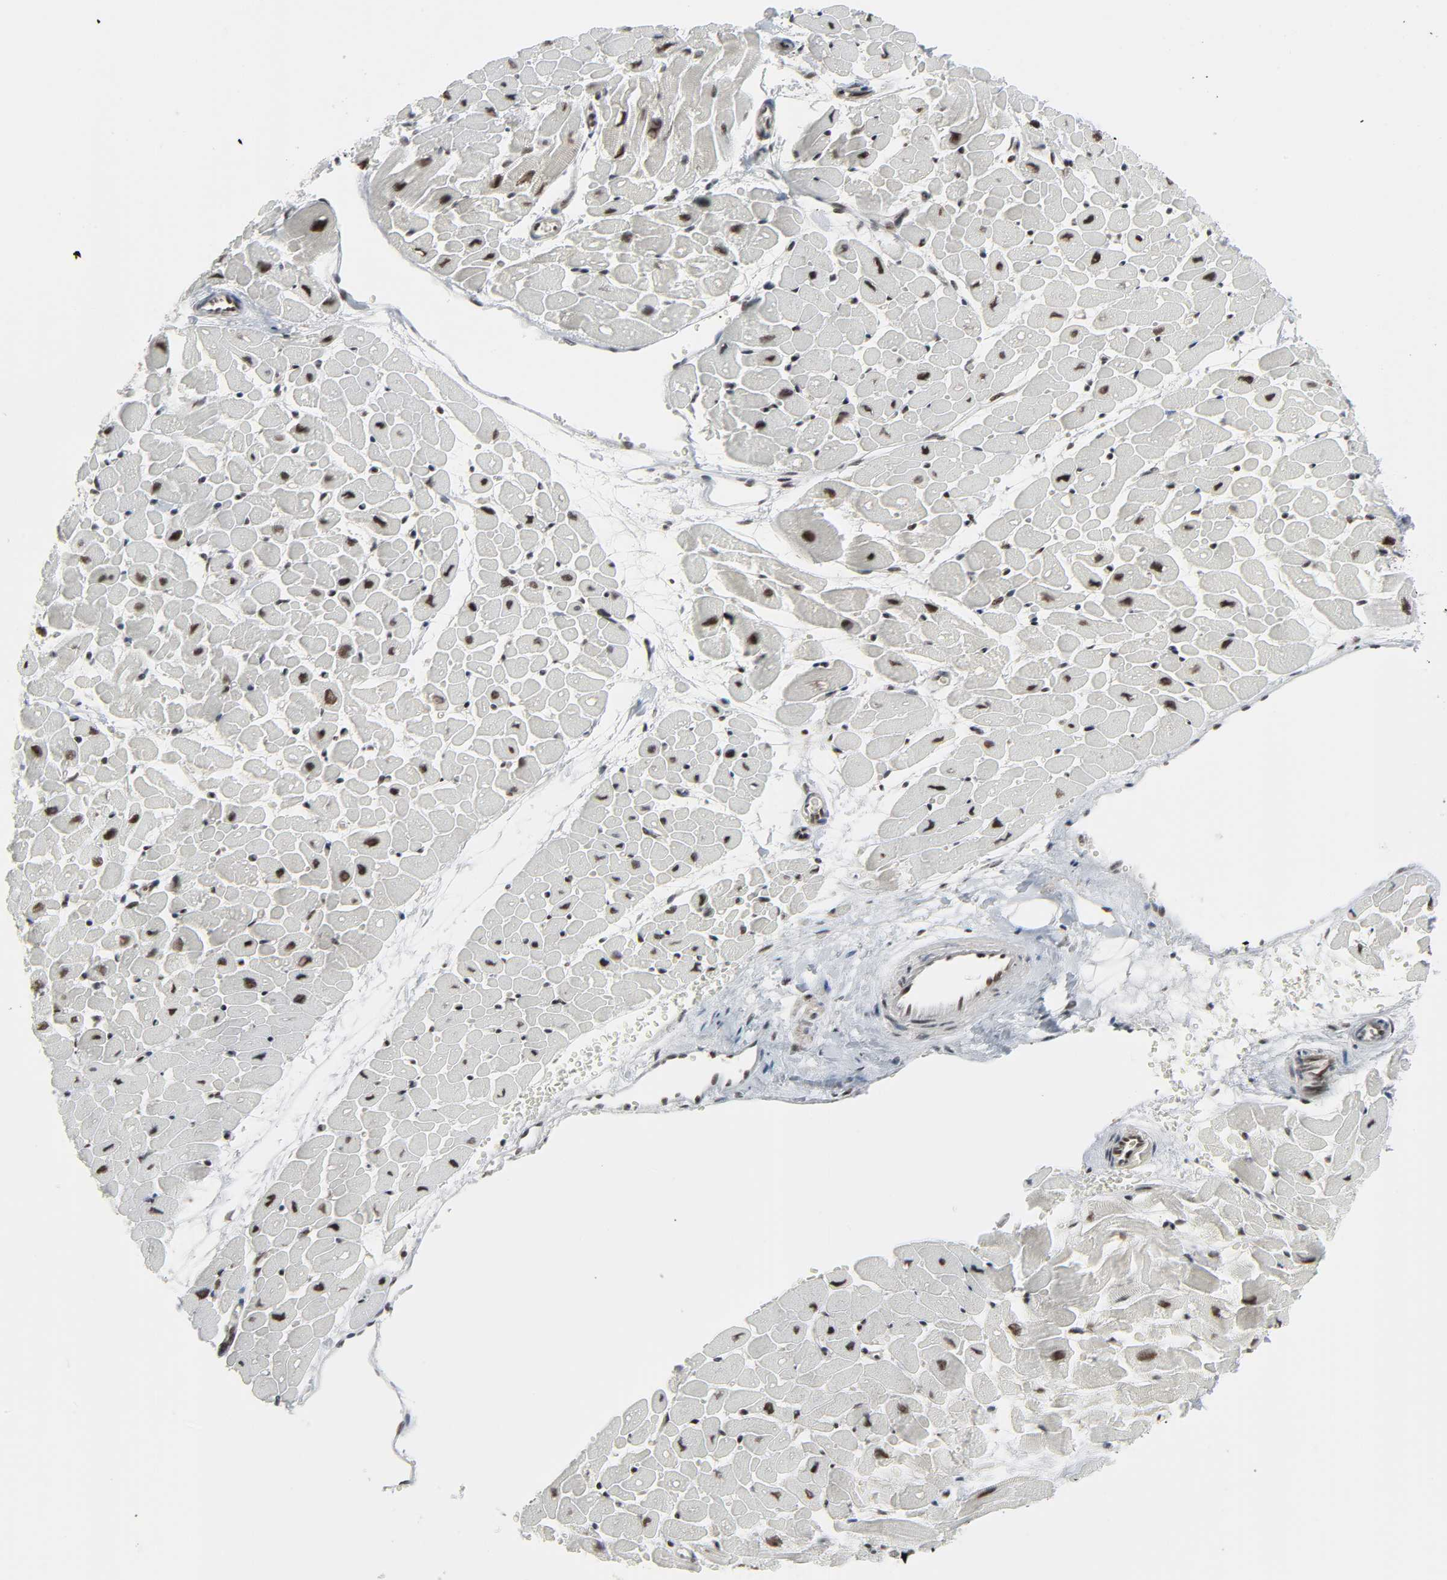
{"staining": {"intensity": "moderate", "quantity": ">75%", "location": "nuclear"}, "tissue": "heart muscle", "cell_type": "Cardiomyocytes", "image_type": "normal", "snomed": [{"axis": "morphology", "description": "Normal tissue, NOS"}, {"axis": "topography", "description": "Heart"}], "caption": "Cardiomyocytes exhibit medium levels of moderate nuclear positivity in approximately >75% of cells in normal human heart muscle. The staining is performed using DAB (3,3'-diaminobenzidine) brown chromogen to label protein expression. The nuclei are counter-stained blue using hematoxylin.", "gene": "CDK7", "patient": {"sex": "male", "age": 45}}